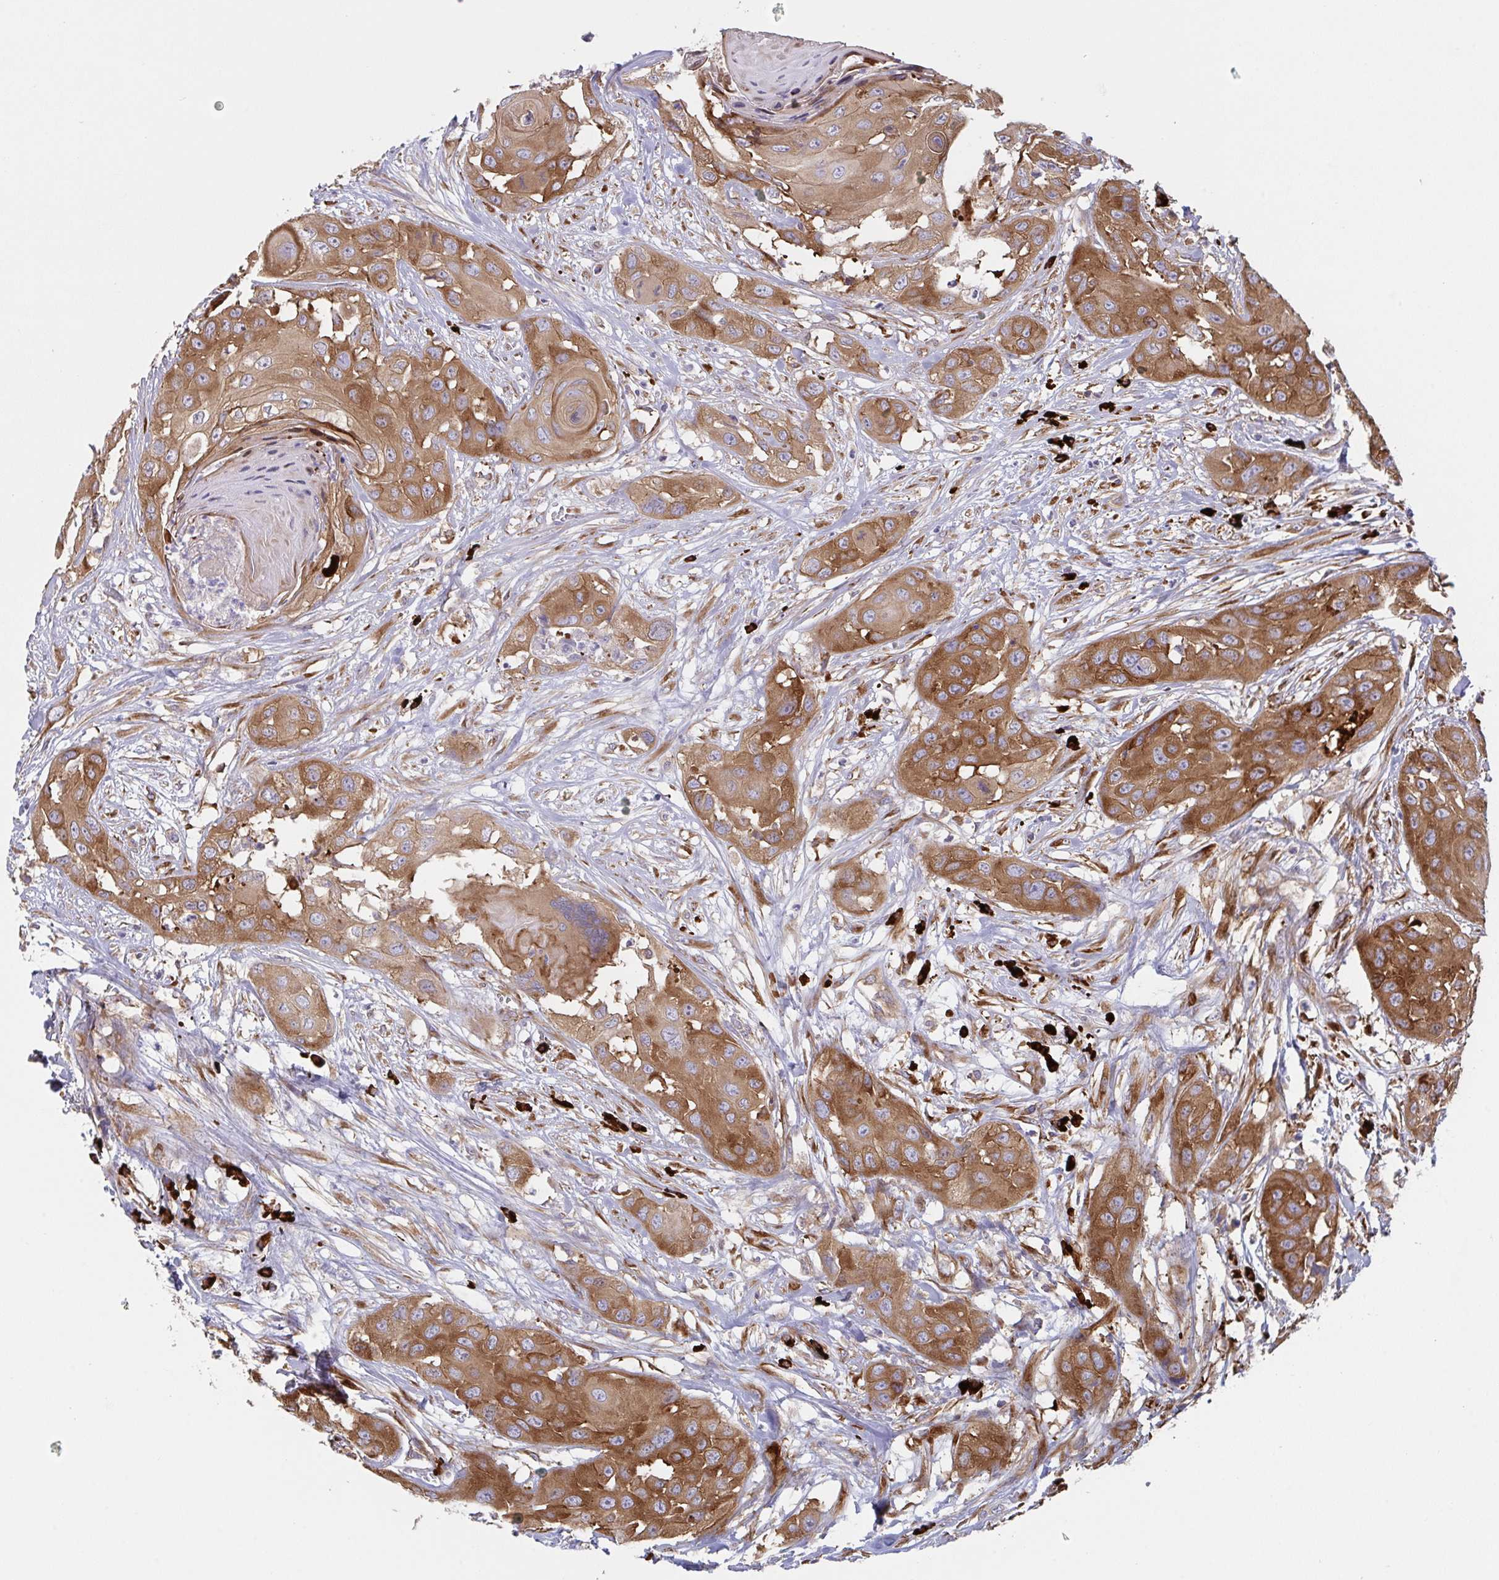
{"staining": {"intensity": "moderate", "quantity": ">75%", "location": "cytoplasmic/membranous"}, "tissue": "head and neck cancer", "cell_type": "Tumor cells", "image_type": "cancer", "snomed": [{"axis": "morphology", "description": "Squamous cell carcinoma, NOS"}, {"axis": "topography", "description": "Head-Neck"}], "caption": "A high-resolution photomicrograph shows immunohistochemistry (IHC) staining of squamous cell carcinoma (head and neck), which shows moderate cytoplasmic/membranous expression in approximately >75% of tumor cells.", "gene": "YARS2", "patient": {"sex": "male", "age": 83}}